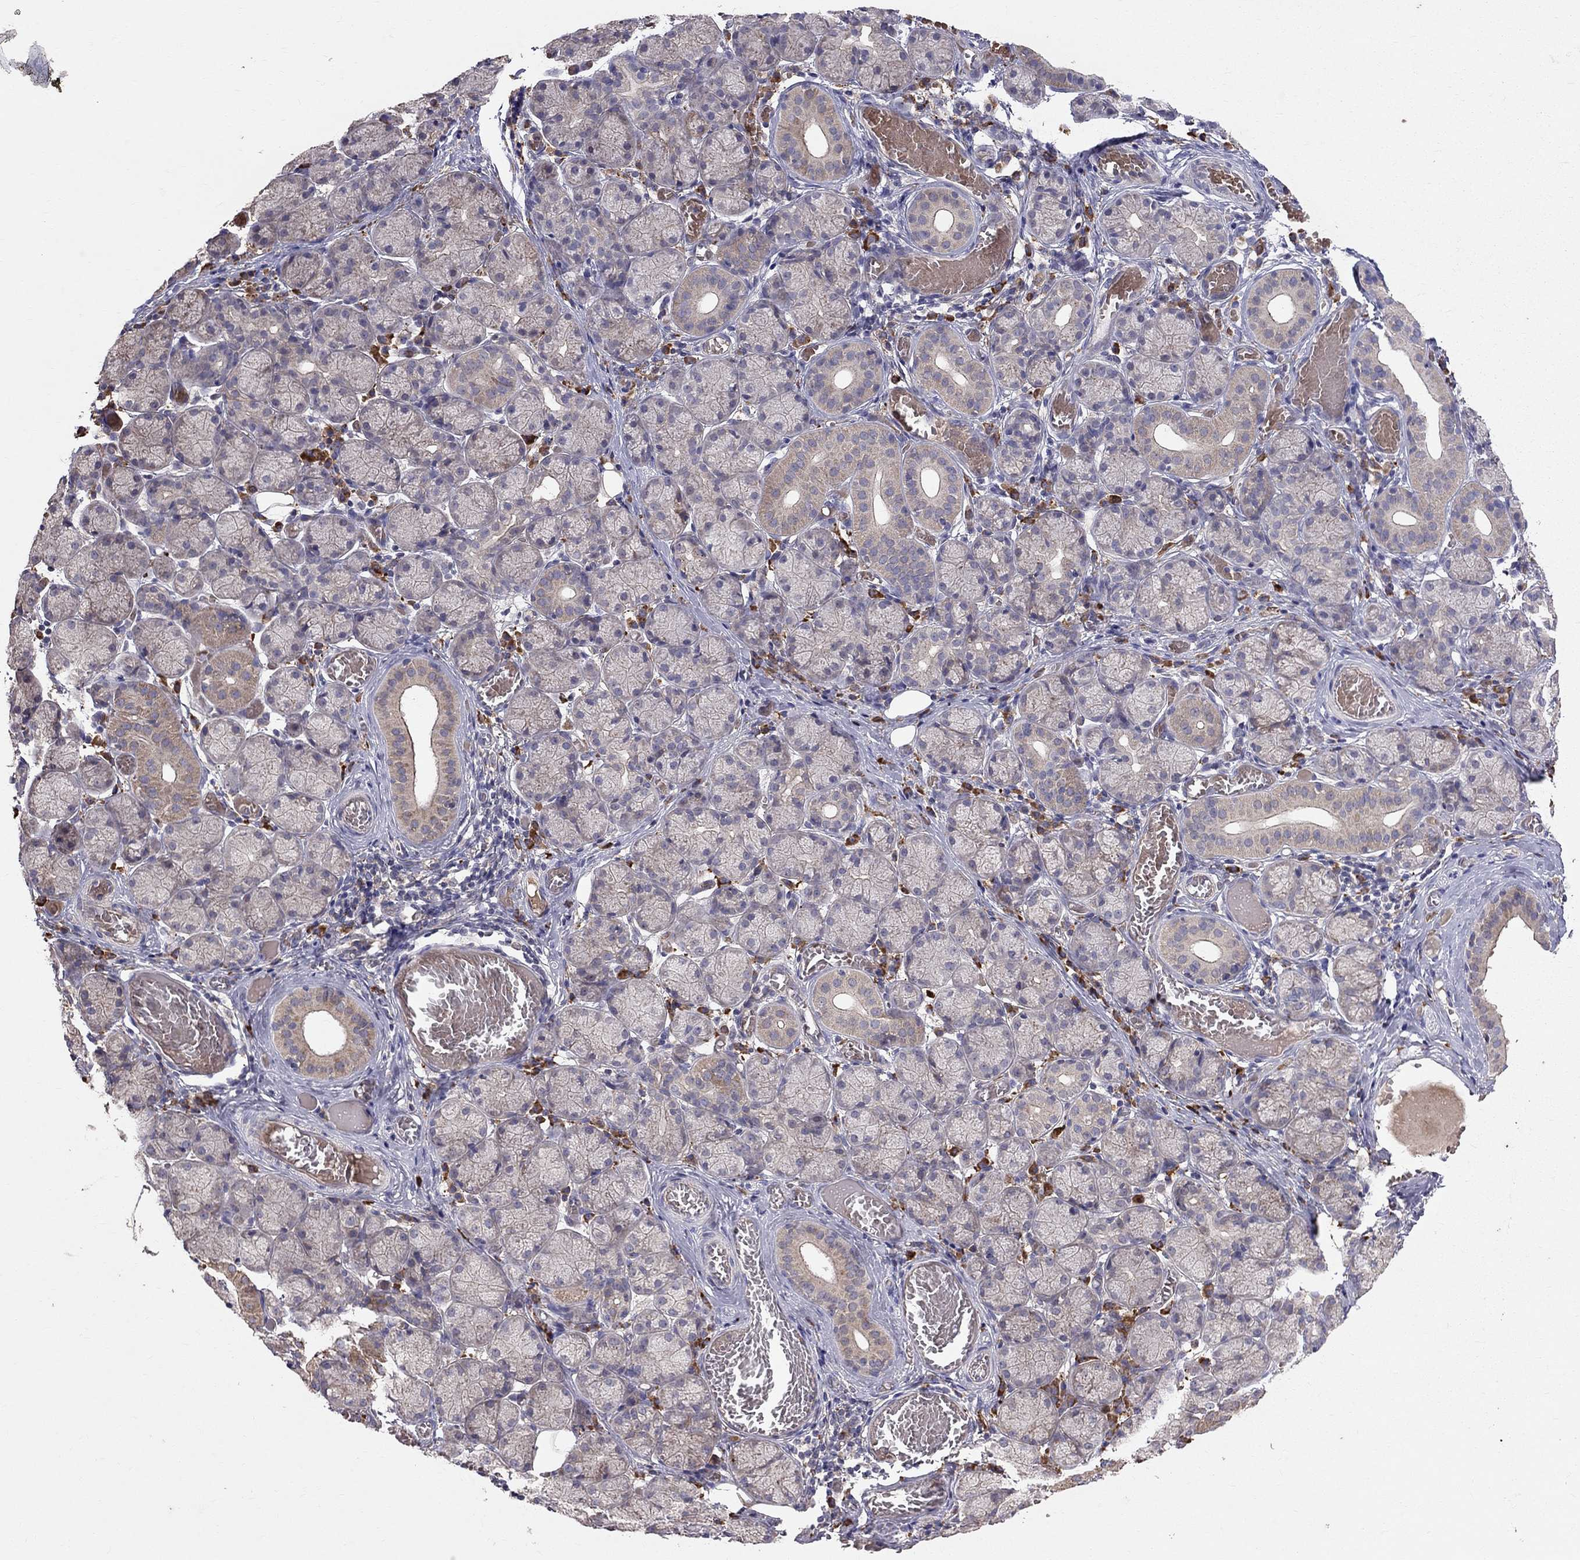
{"staining": {"intensity": "weak", "quantity": "<25%", "location": "cytoplasmic/membranous"}, "tissue": "salivary gland", "cell_type": "Glandular cells", "image_type": "normal", "snomed": [{"axis": "morphology", "description": "Normal tissue, NOS"}, {"axis": "topography", "description": "Salivary gland"}, {"axis": "topography", "description": "Peripheral nerve tissue"}], "caption": "A high-resolution micrograph shows immunohistochemistry staining of normal salivary gland, which exhibits no significant staining in glandular cells.", "gene": "PIK3CG", "patient": {"sex": "female", "age": 24}}